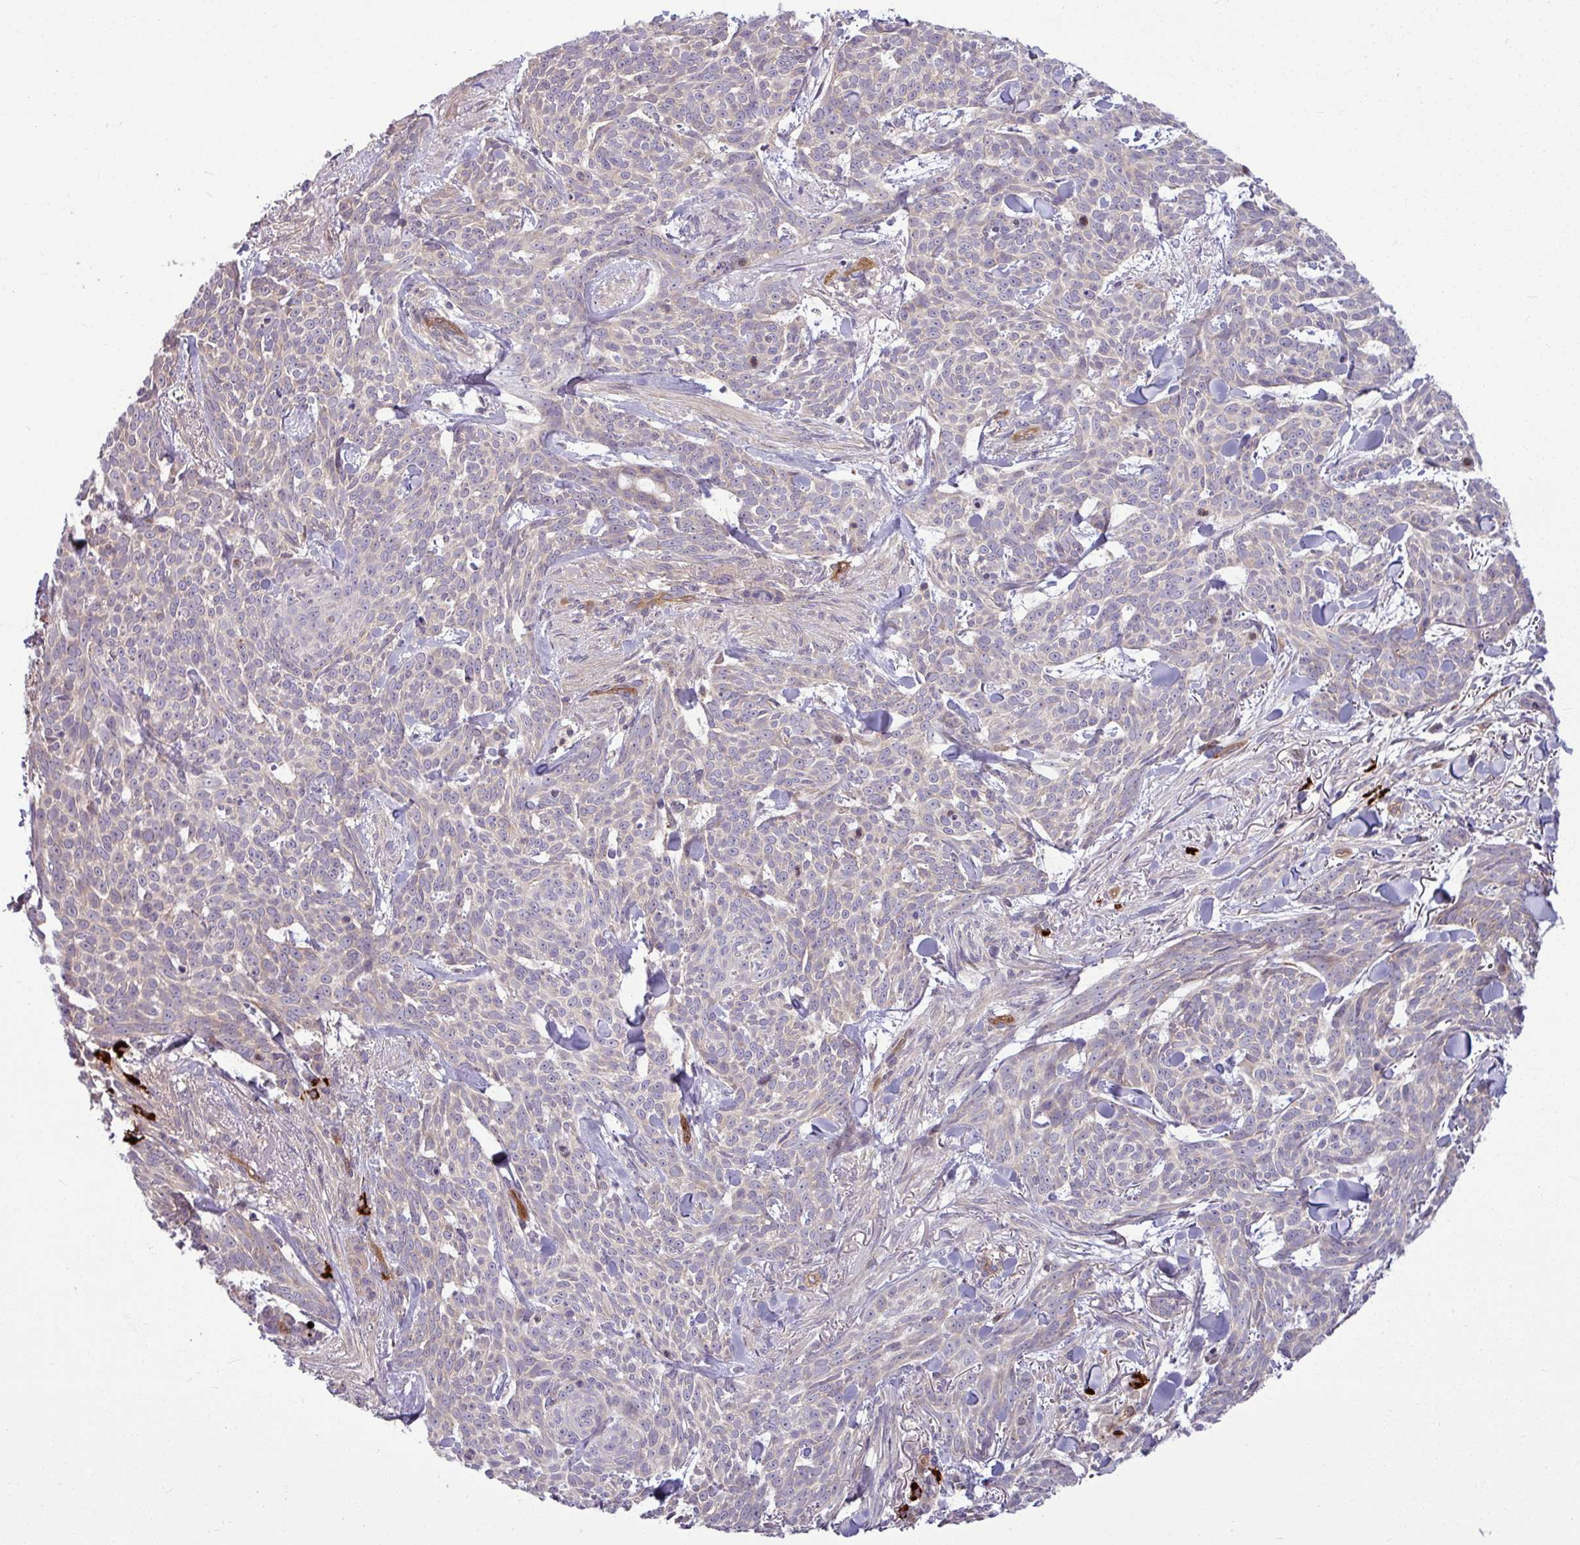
{"staining": {"intensity": "negative", "quantity": "none", "location": "none"}, "tissue": "skin cancer", "cell_type": "Tumor cells", "image_type": "cancer", "snomed": [{"axis": "morphology", "description": "Basal cell carcinoma"}, {"axis": "topography", "description": "Skin"}], "caption": "Histopathology image shows no protein positivity in tumor cells of skin cancer tissue. (DAB (3,3'-diaminobenzidine) immunohistochemistry (IHC) visualized using brightfield microscopy, high magnification).", "gene": "B4GALNT4", "patient": {"sex": "female", "age": 93}}